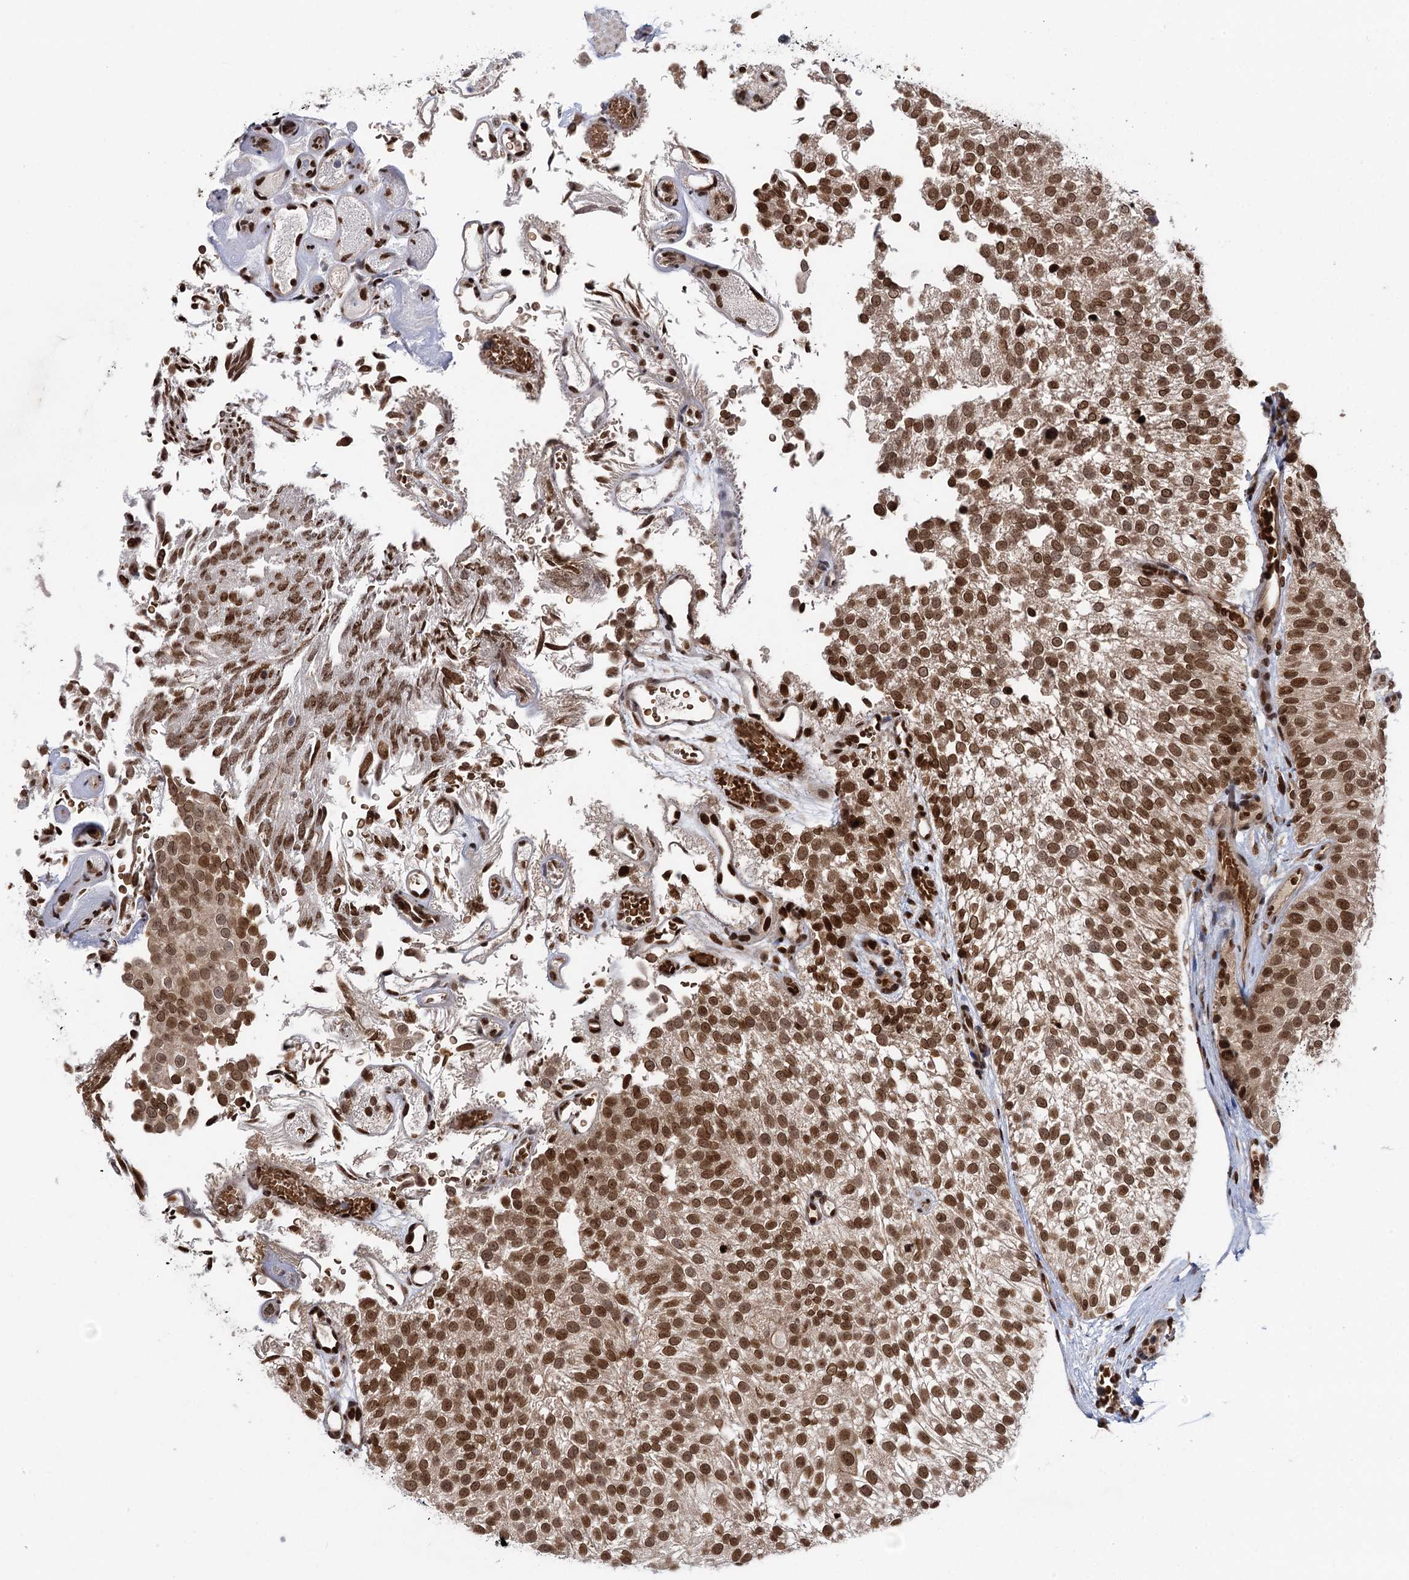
{"staining": {"intensity": "moderate", "quantity": ">75%", "location": "nuclear"}, "tissue": "urothelial cancer", "cell_type": "Tumor cells", "image_type": "cancer", "snomed": [{"axis": "morphology", "description": "Urothelial carcinoma, Low grade"}, {"axis": "topography", "description": "Urinary bladder"}], "caption": "Immunohistochemical staining of human urothelial cancer demonstrates moderate nuclear protein positivity in approximately >75% of tumor cells. Using DAB (brown) and hematoxylin (blue) stains, captured at high magnification using brightfield microscopy.", "gene": "MESD", "patient": {"sex": "male", "age": 78}}